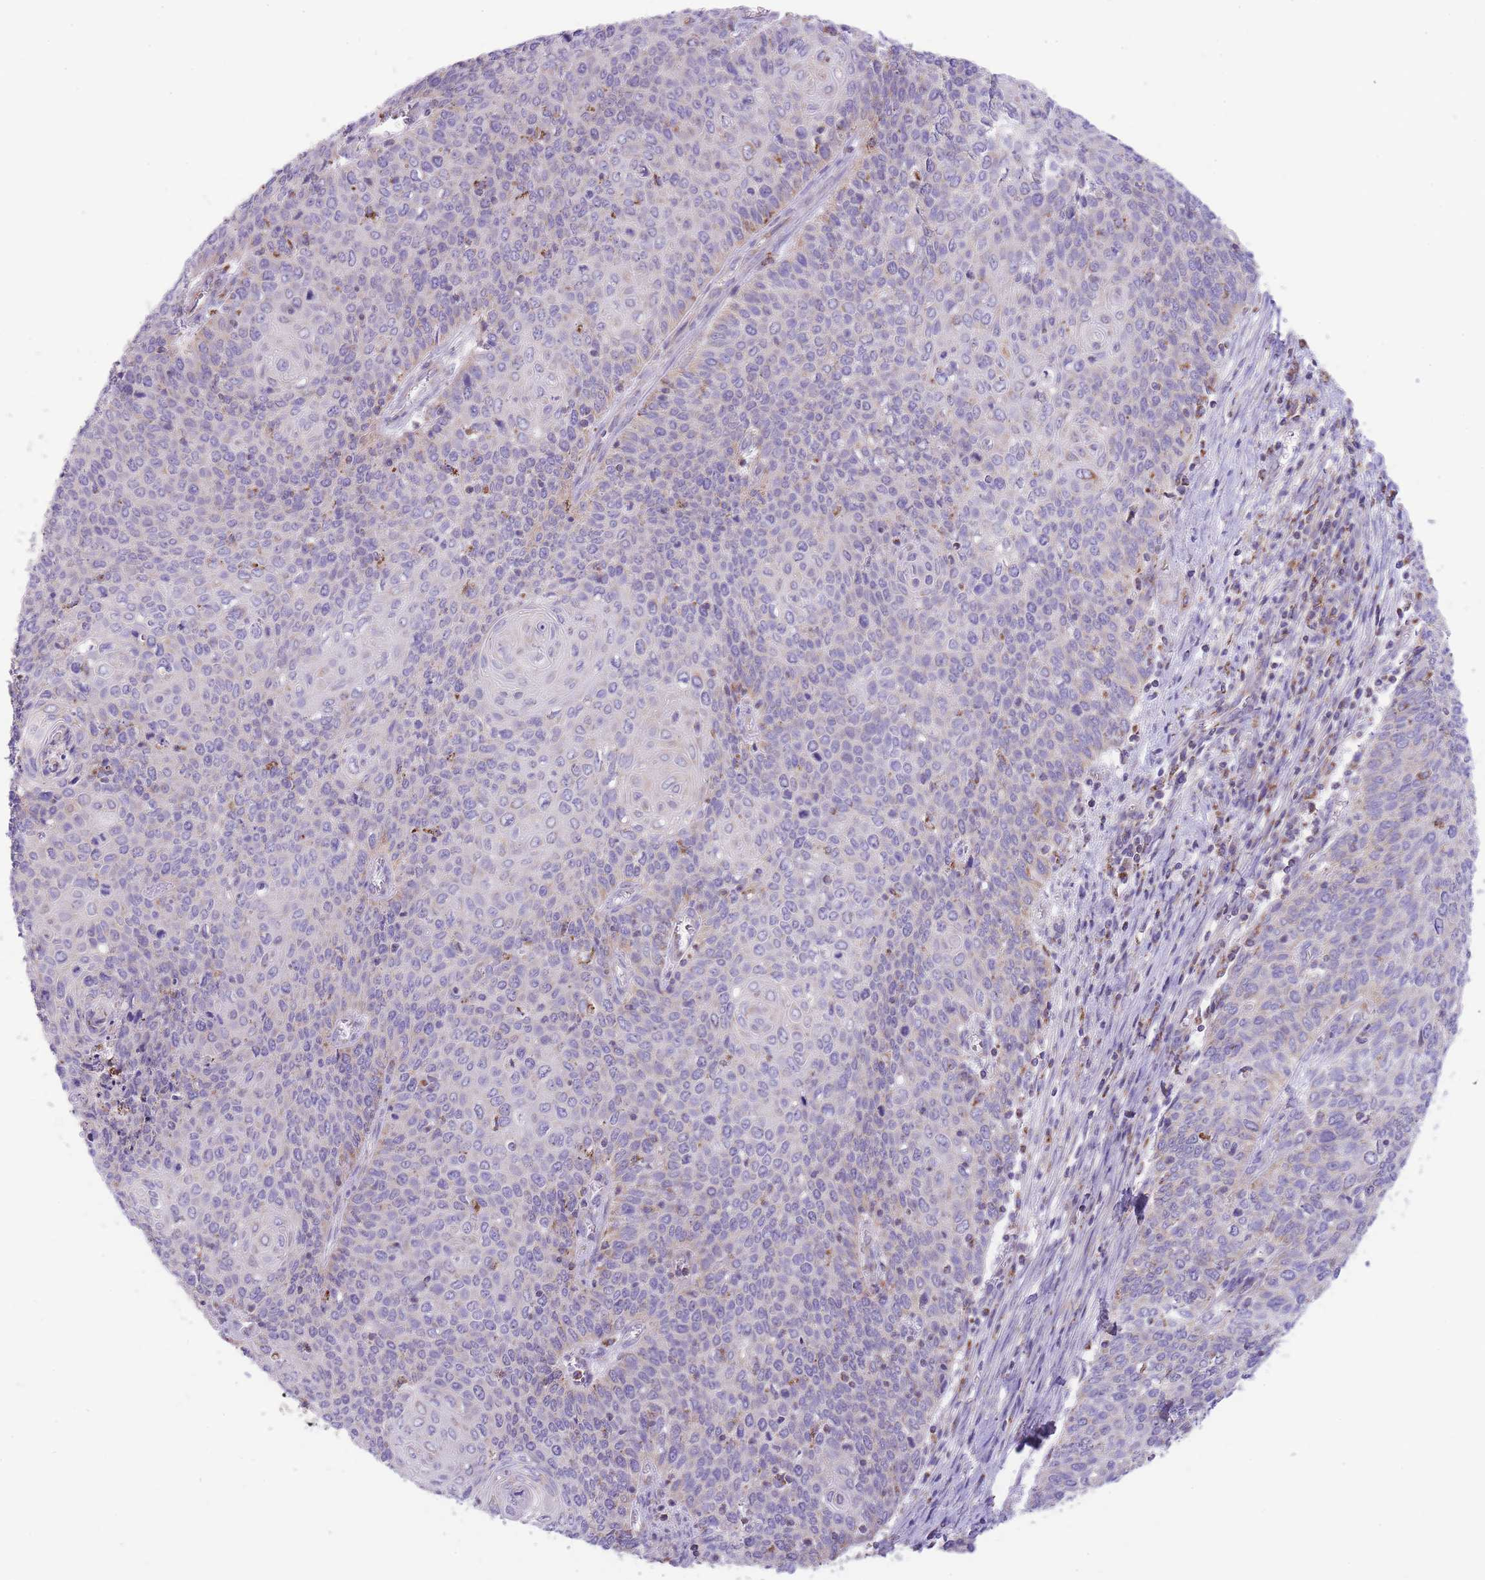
{"staining": {"intensity": "moderate", "quantity": "<25%", "location": "cytoplasmic/membranous"}, "tissue": "cervical cancer", "cell_type": "Tumor cells", "image_type": "cancer", "snomed": [{"axis": "morphology", "description": "Squamous cell carcinoma, NOS"}, {"axis": "topography", "description": "Cervix"}], "caption": "Protein expression analysis of human cervical cancer reveals moderate cytoplasmic/membranous staining in approximately <25% of tumor cells.", "gene": "ST3GAL3", "patient": {"sex": "female", "age": 39}}